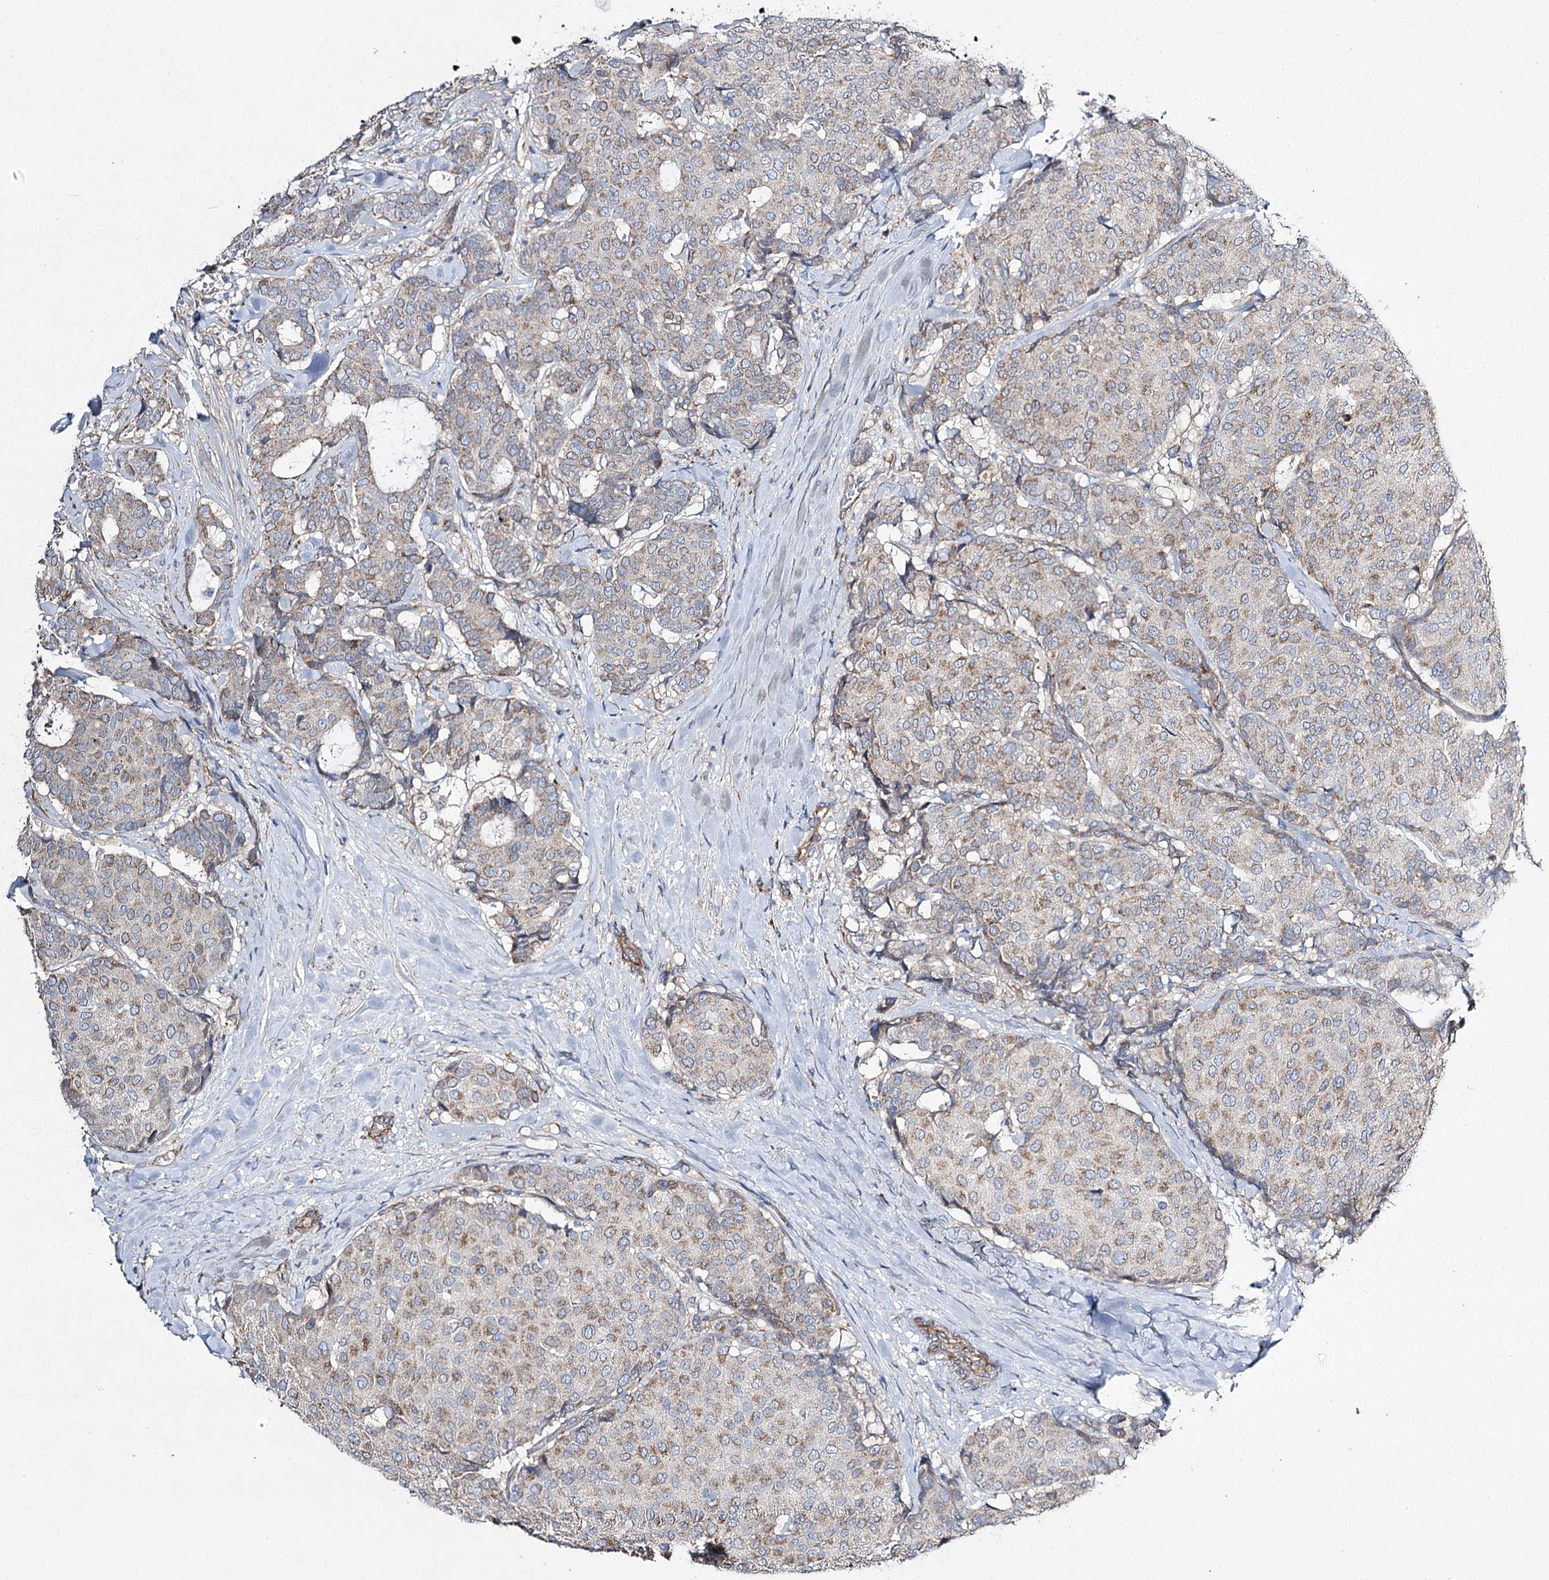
{"staining": {"intensity": "negative", "quantity": "none", "location": "none"}, "tissue": "breast cancer", "cell_type": "Tumor cells", "image_type": "cancer", "snomed": [{"axis": "morphology", "description": "Duct carcinoma"}, {"axis": "topography", "description": "Breast"}], "caption": "Immunohistochemical staining of human breast cancer demonstrates no significant positivity in tumor cells. (DAB IHC, high magnification).", "gene": "RMDN2", "patient": {"sex": "female", "age": 75}}